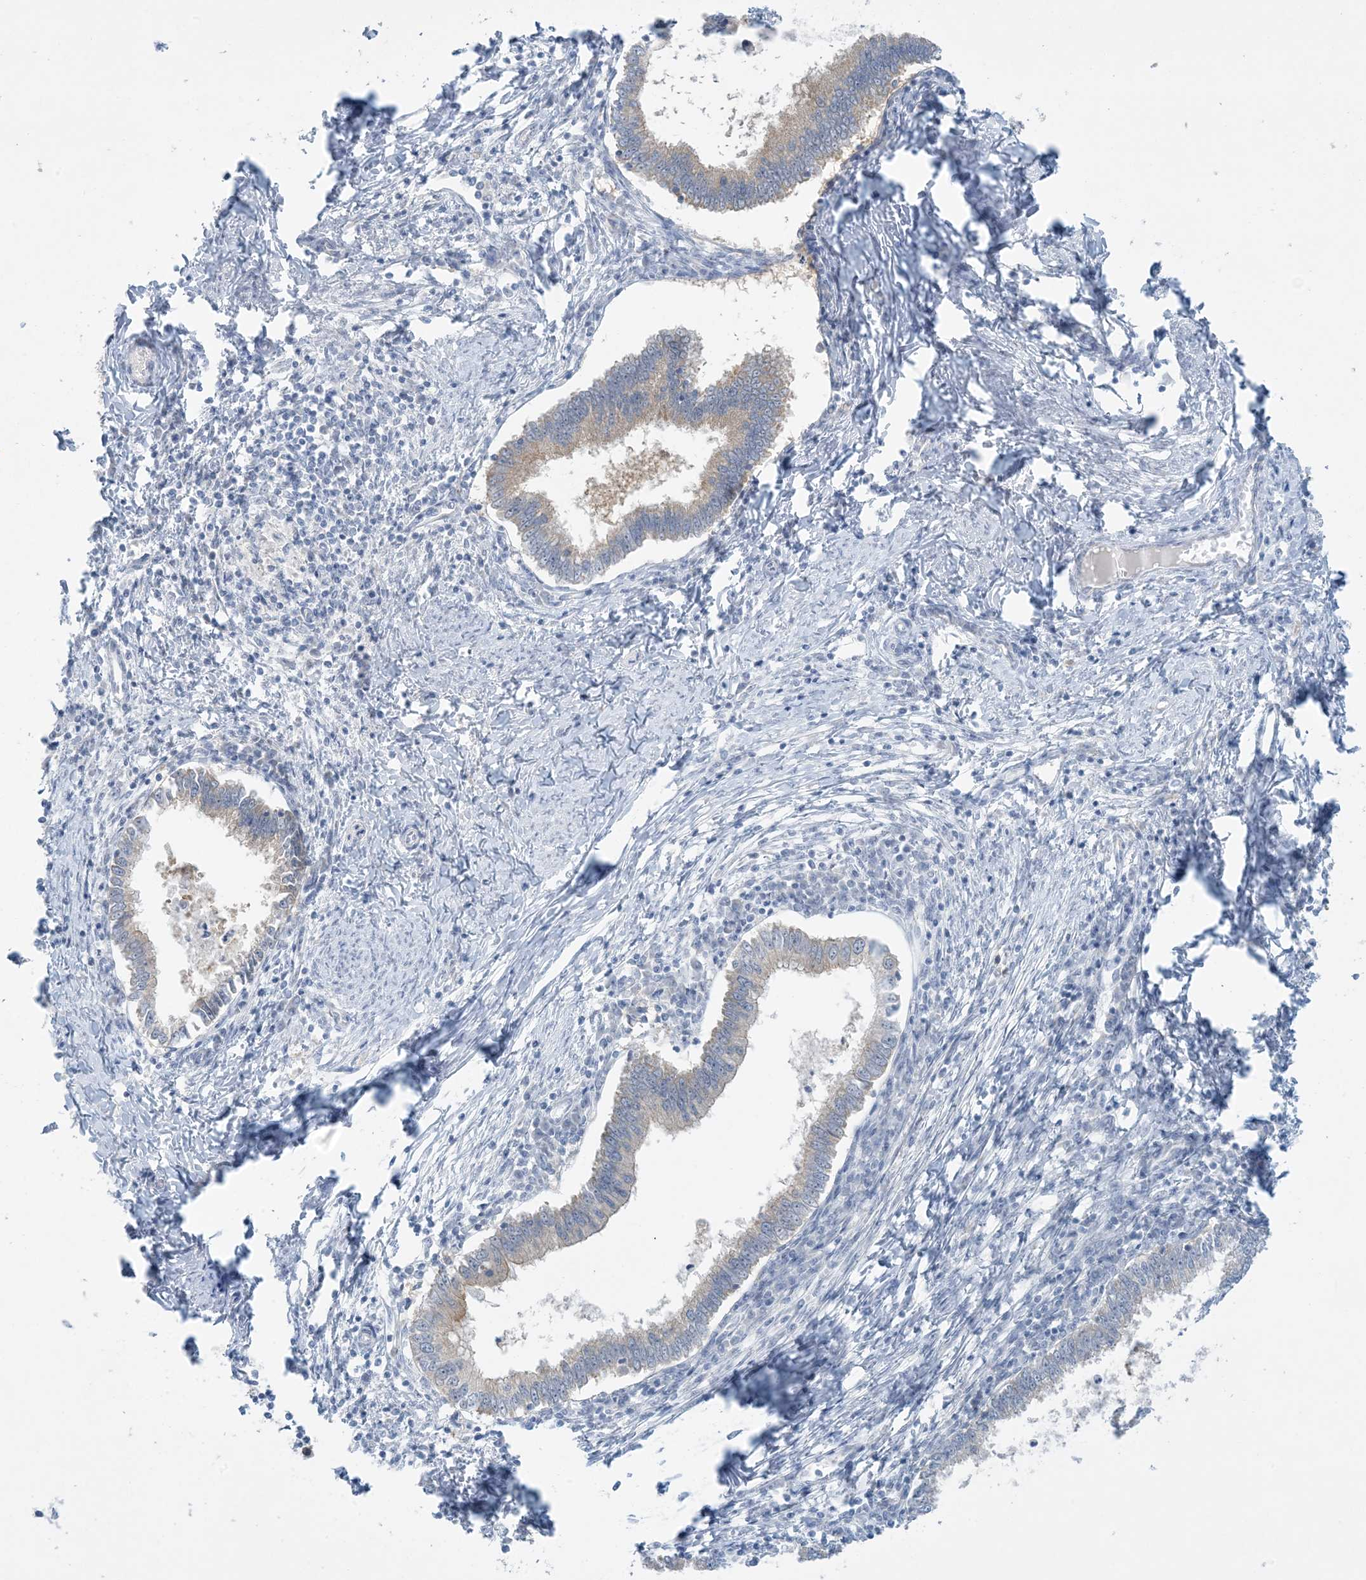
{"staining": {"intensity": "weak", "quantity": "25%-75%", "location": "cytoplasmic/membranous"}, "tissue": "cervical cancer", "cell_type": "Tumor cells", "image_type": "cancer", "snomed": [{"axis": "morphology", "description": "Adenocarcinoma, NOS"}, {"axis": "topography", "description": "Cervix"}], "caption": "Cervical adenocarcinoma stained with DAB (3,3'-diaminobenzidine) IHC reveals low levels of weak cytoplasmic/membranous staining in approximately 25%-75% of tumor cells. The protein of interest is stained brown, and the nuclei are stained in blue (DAB IHC with brightfield microscopy, high magnification).", "gene": "MRPS18A", "patient": {"sex": "female", "age": 36}}